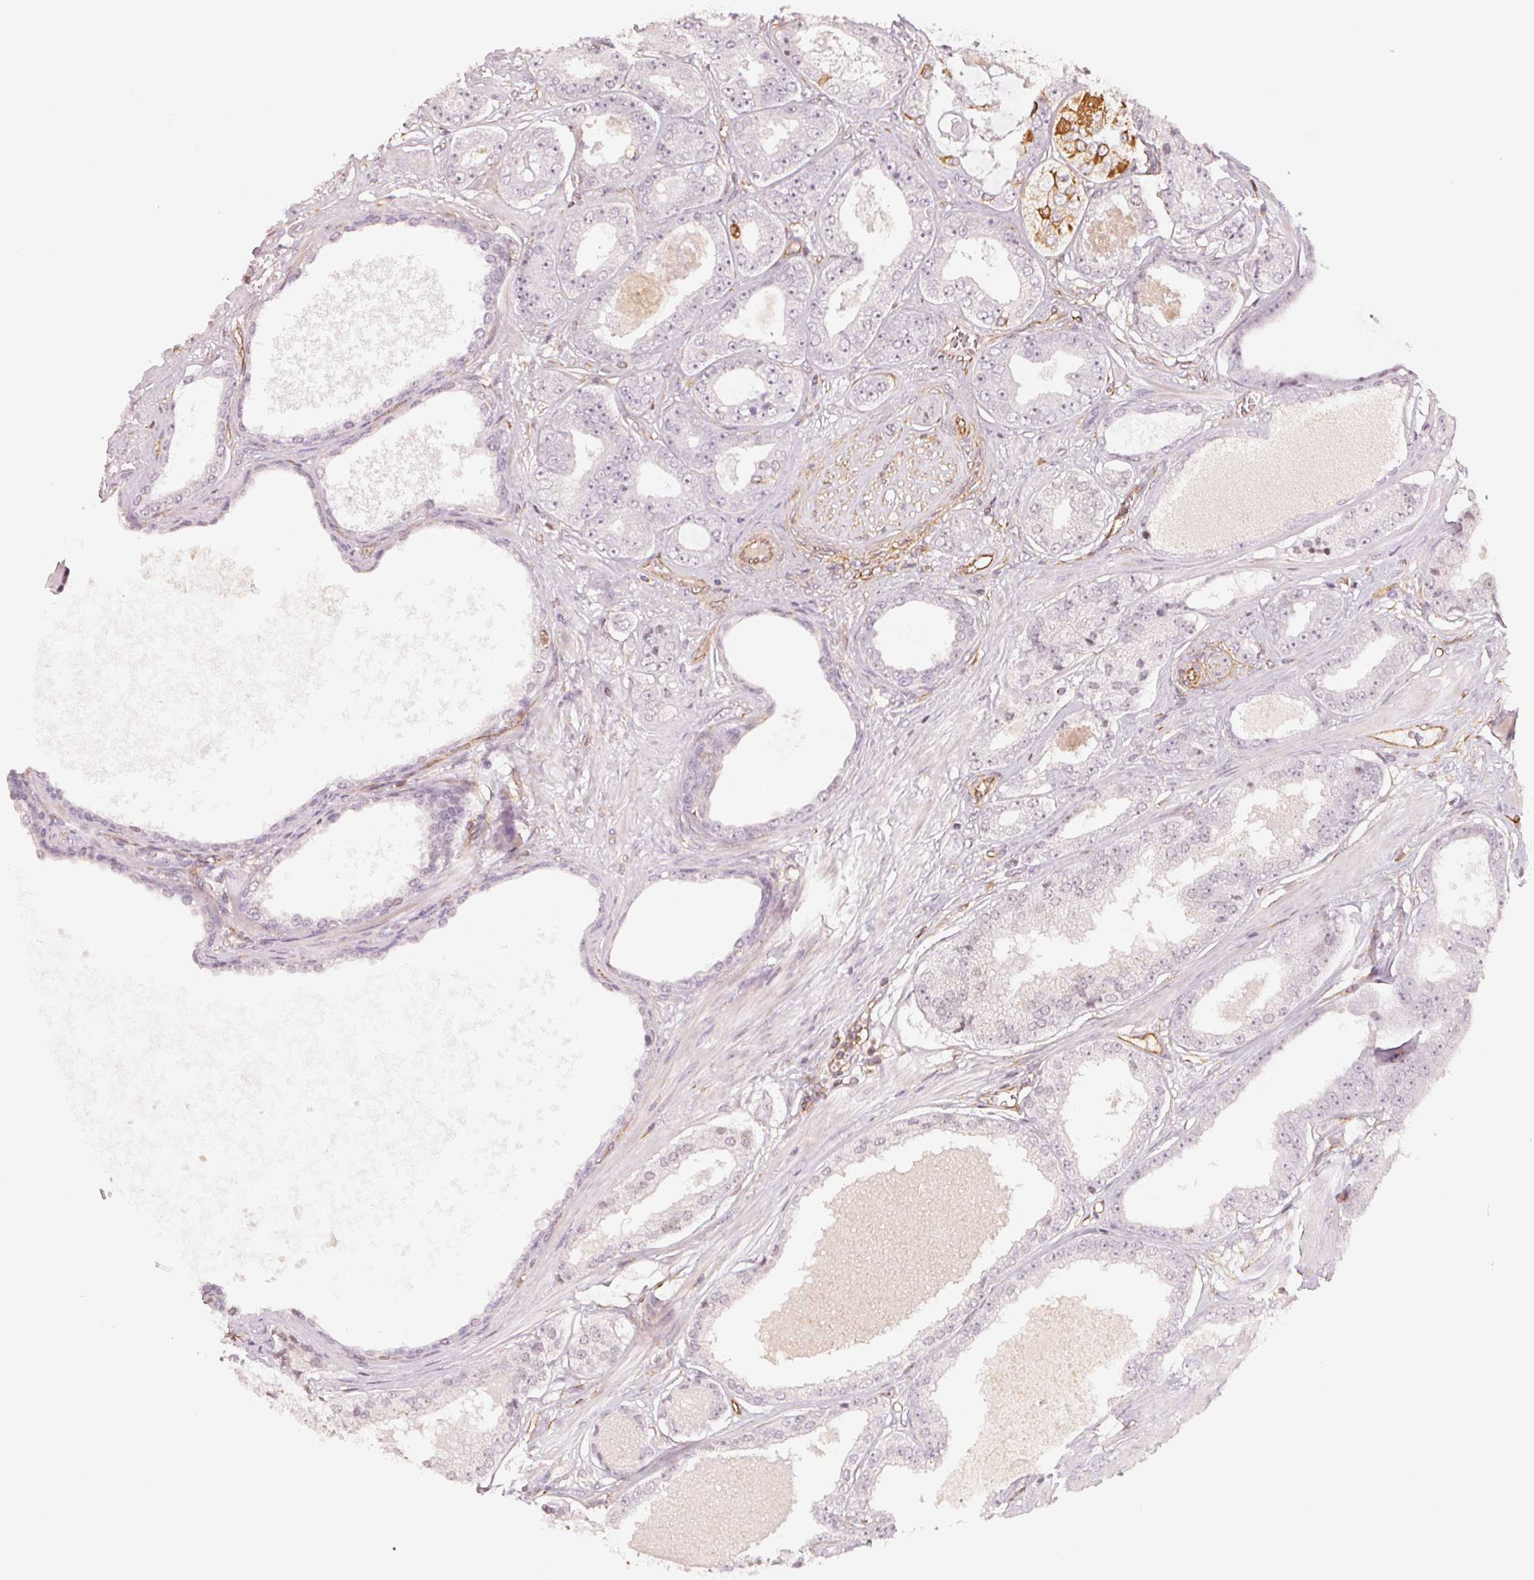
{"staining": {"intensity": "negative", "quantity": "none", "location": "none"}, "tissue": "prostate cancer", "cell_type": "Tumor cells", "image_type": "cancer", "snomed": [{"axis": "morphology", "description": "Adenocarcinoma, NOS"}, {"axis": "topography", "description": "Prostate"}], "caption": "Immunohistochemical staining of human adenocarcinoma (prostate) demonstrates no significant positivity in tumor cells.", "gene": "FOXR2", "patient": {"sex": "male", "age": 64}}